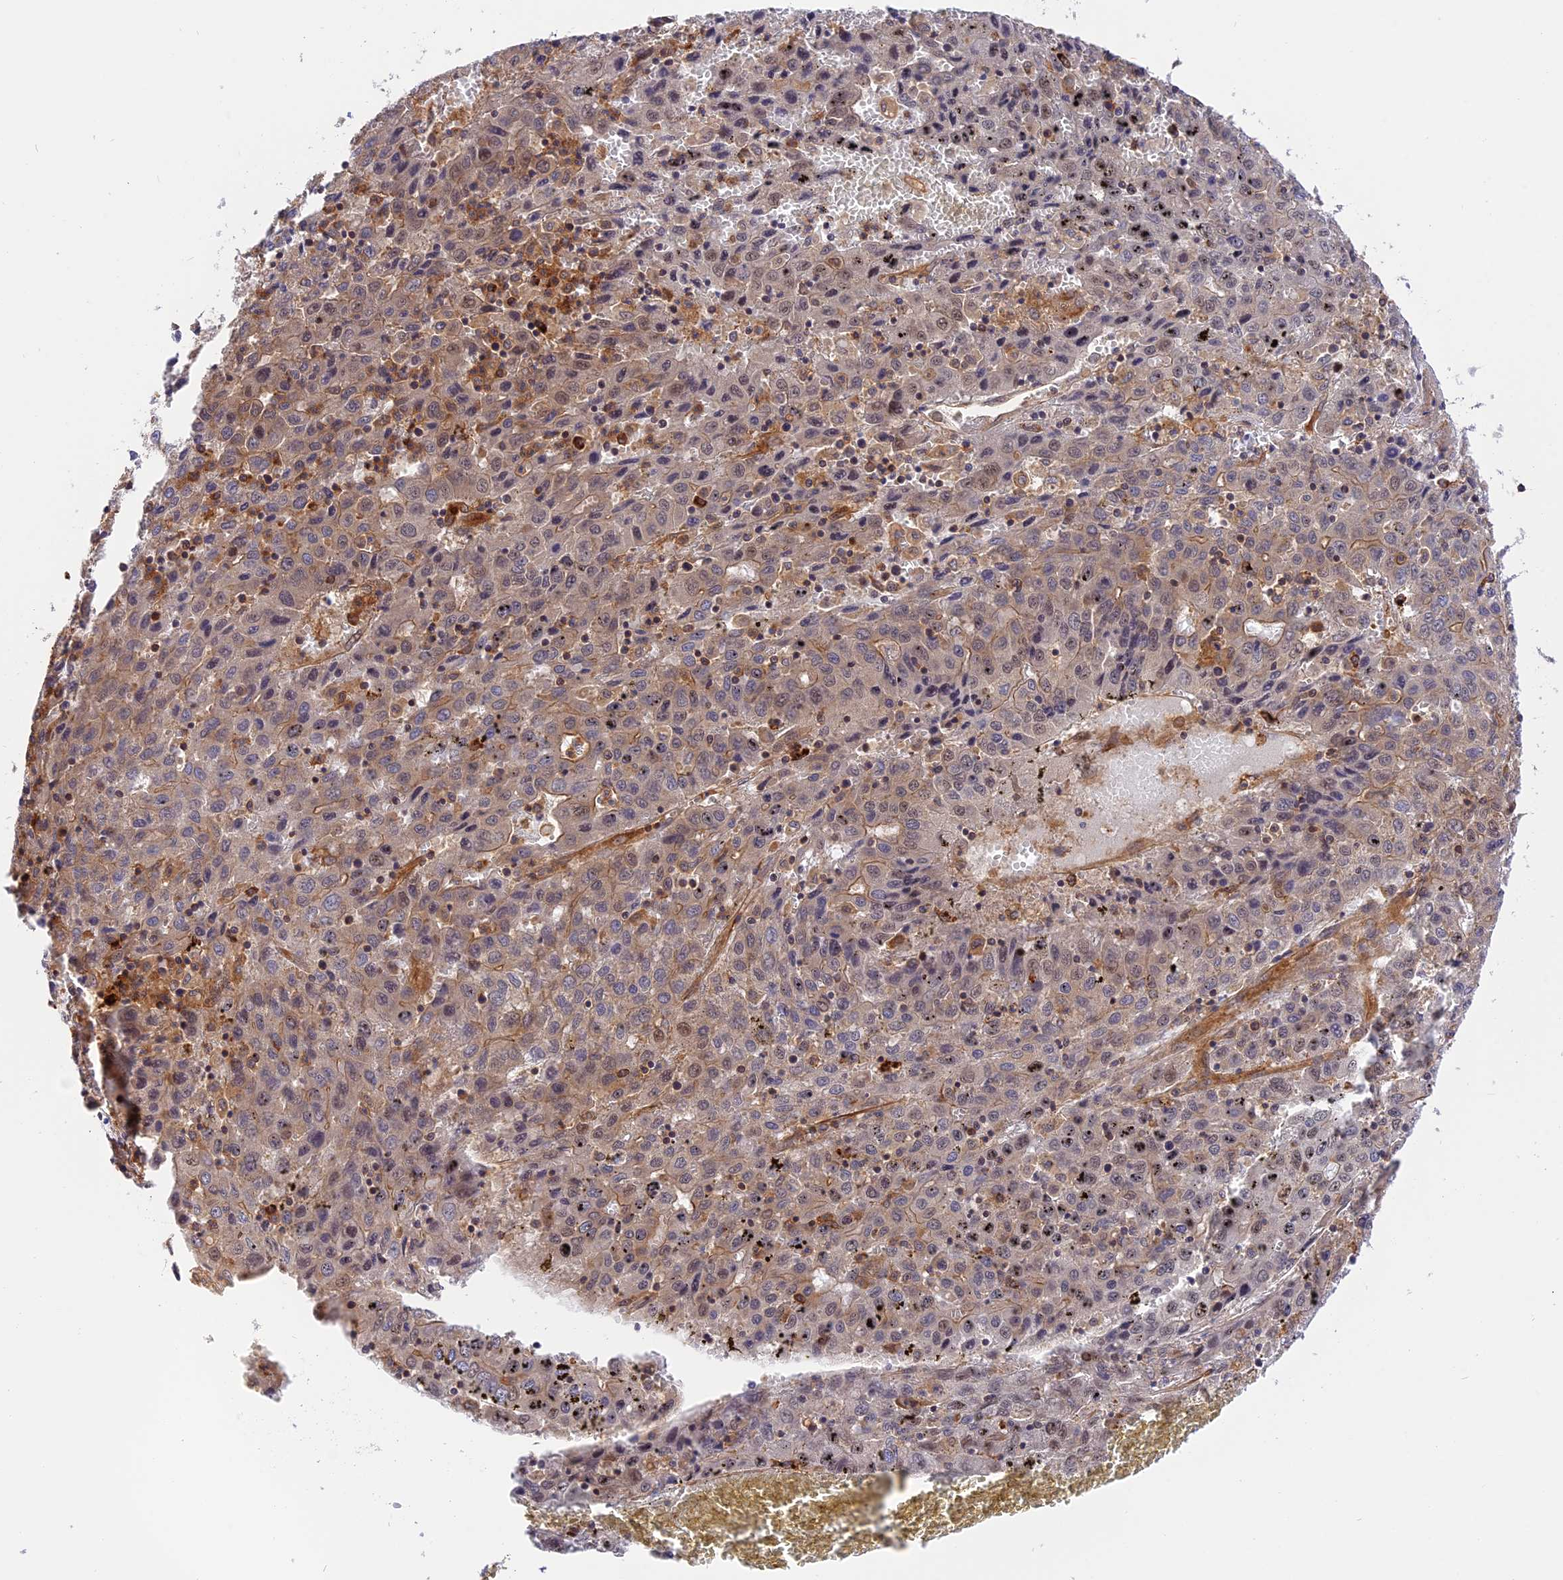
{"staining": {"intensity": "moderate", "quantity": "<25%", "location": "cytoplasmic/membranous,nuclear"}, "tissue": "liver cancer", "cell_type": "Tumor cells", "image_type": "cancer", "snomed": [{"axis": "morphology", "description": "Carcinoma, Hepatocellular, NOS"}, {"axis": "topography", "description": "Liver"}], "caption": "Immunohistochemical staining of human liver cancer (hepatocellular carcinoma) demonstrates low levels of moderate cytoplasmic/membranous and nuclear protein expression in approximately <25% of tumor cells. (DAB (3,3'-diaminobenzidine) IHC, brown staining for protein, blue staining for nuclei).", "gene": "C5orf22", "patient": {"sex": "female", "age": 53}}